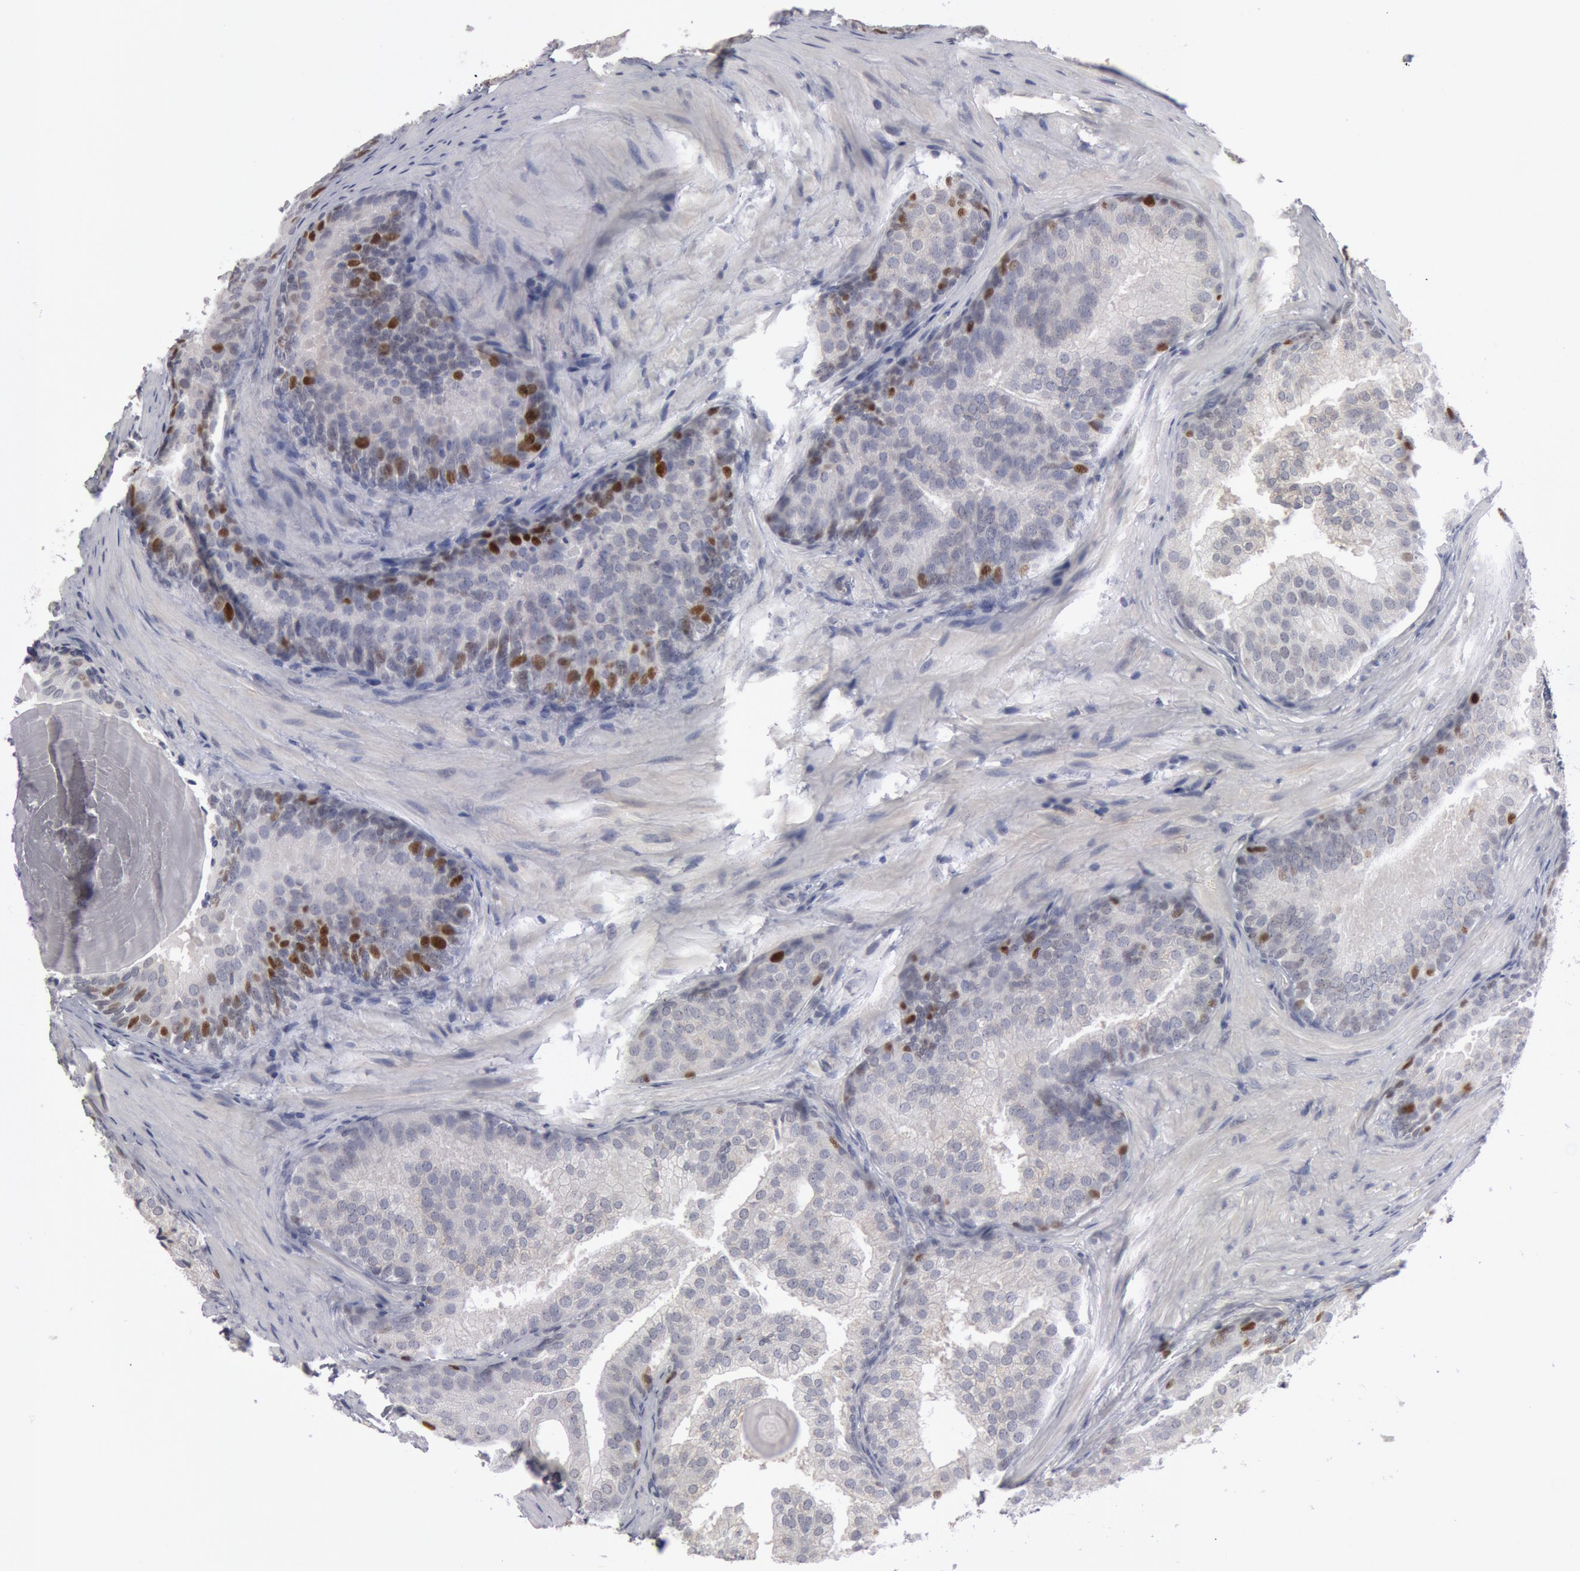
{"staining": {"intensity": "moderate", "quantity": "25%-75%", "location": "nuclear"}, "tissue": "prostate cancer", "cell_type": "Tumor cells", "image_type": "cancer", "snomed": [{"axis": "morphology", "description": "Adenocarcinoma, Low grade"}, {"axis": "topography", "description": "Prostate"}], "caption": "Immunohistochemical staining of prostate cancer (adenocarcinoma (low-grade)) exhibits medium levels of moderate nuclear protein expression in approximately 25%-75% of tumor cells. Nuclei are stained in blue.", "gene": "WDHD1", "patient": {"sex": "male", "age": 69}}